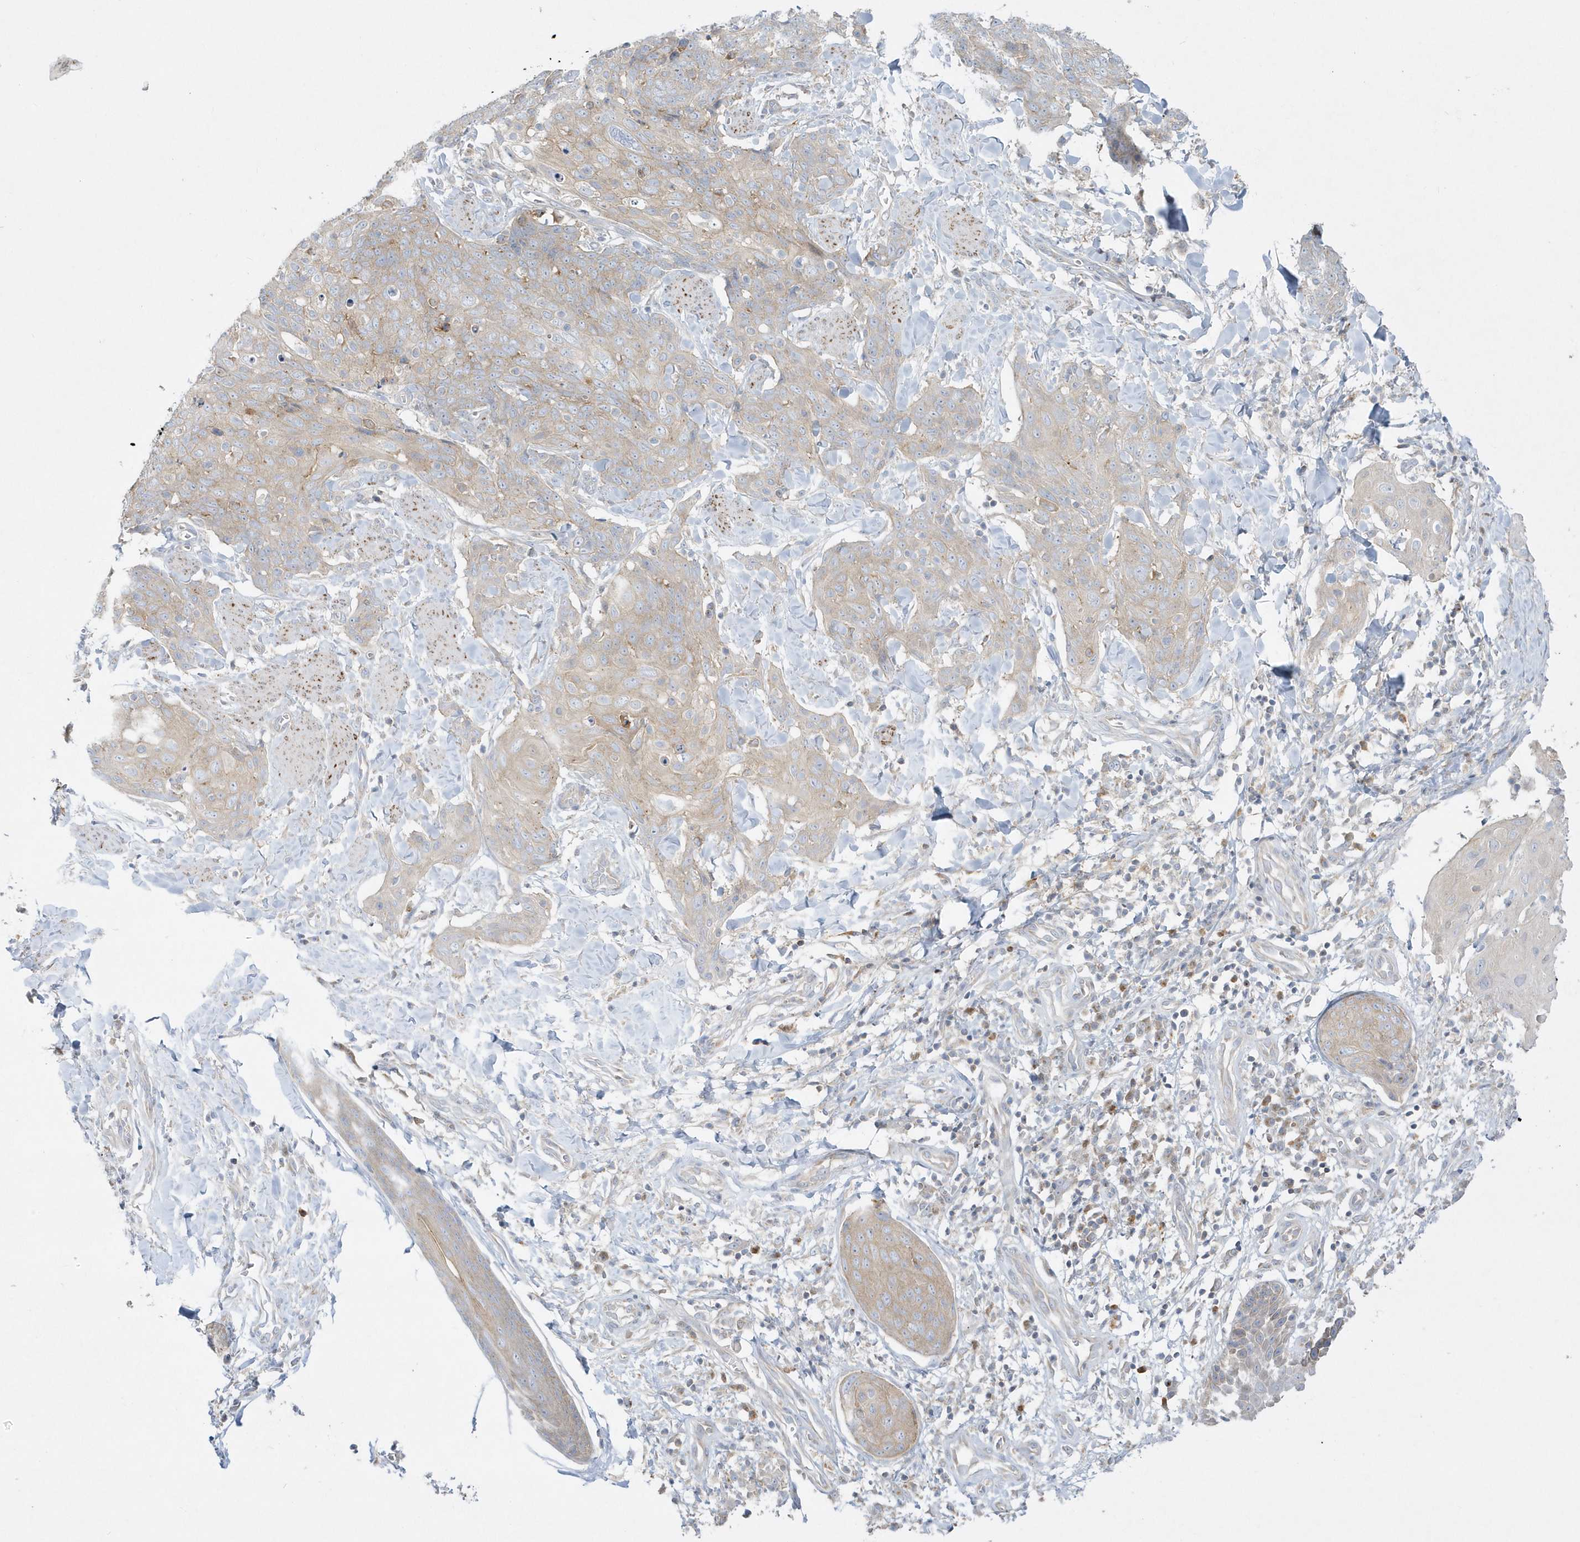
{"staining": {"intensity": "weak", "quantity": "25%-75%", "location": "cytoplasmic/membranous"}, "tissue": "skin cancer", "cell_type": "Tumor cells", "image_type": "cancer", "snomed": [{"axis": "morphology", "description": "Squamous cell carcinoma, NOS"}, {"axis": "topography", "description": "Skin"}, {"axis": "topography", "description": "Vulva"}], "caption": "Skin cancer was stained to show a protein in brown. There is low levels of weak cytoplasmic/membranous expression in approximately 25%-75% of tumor cells.", "gene": "DNAJC18", "patient": {"sex": "female", "age": 85}}